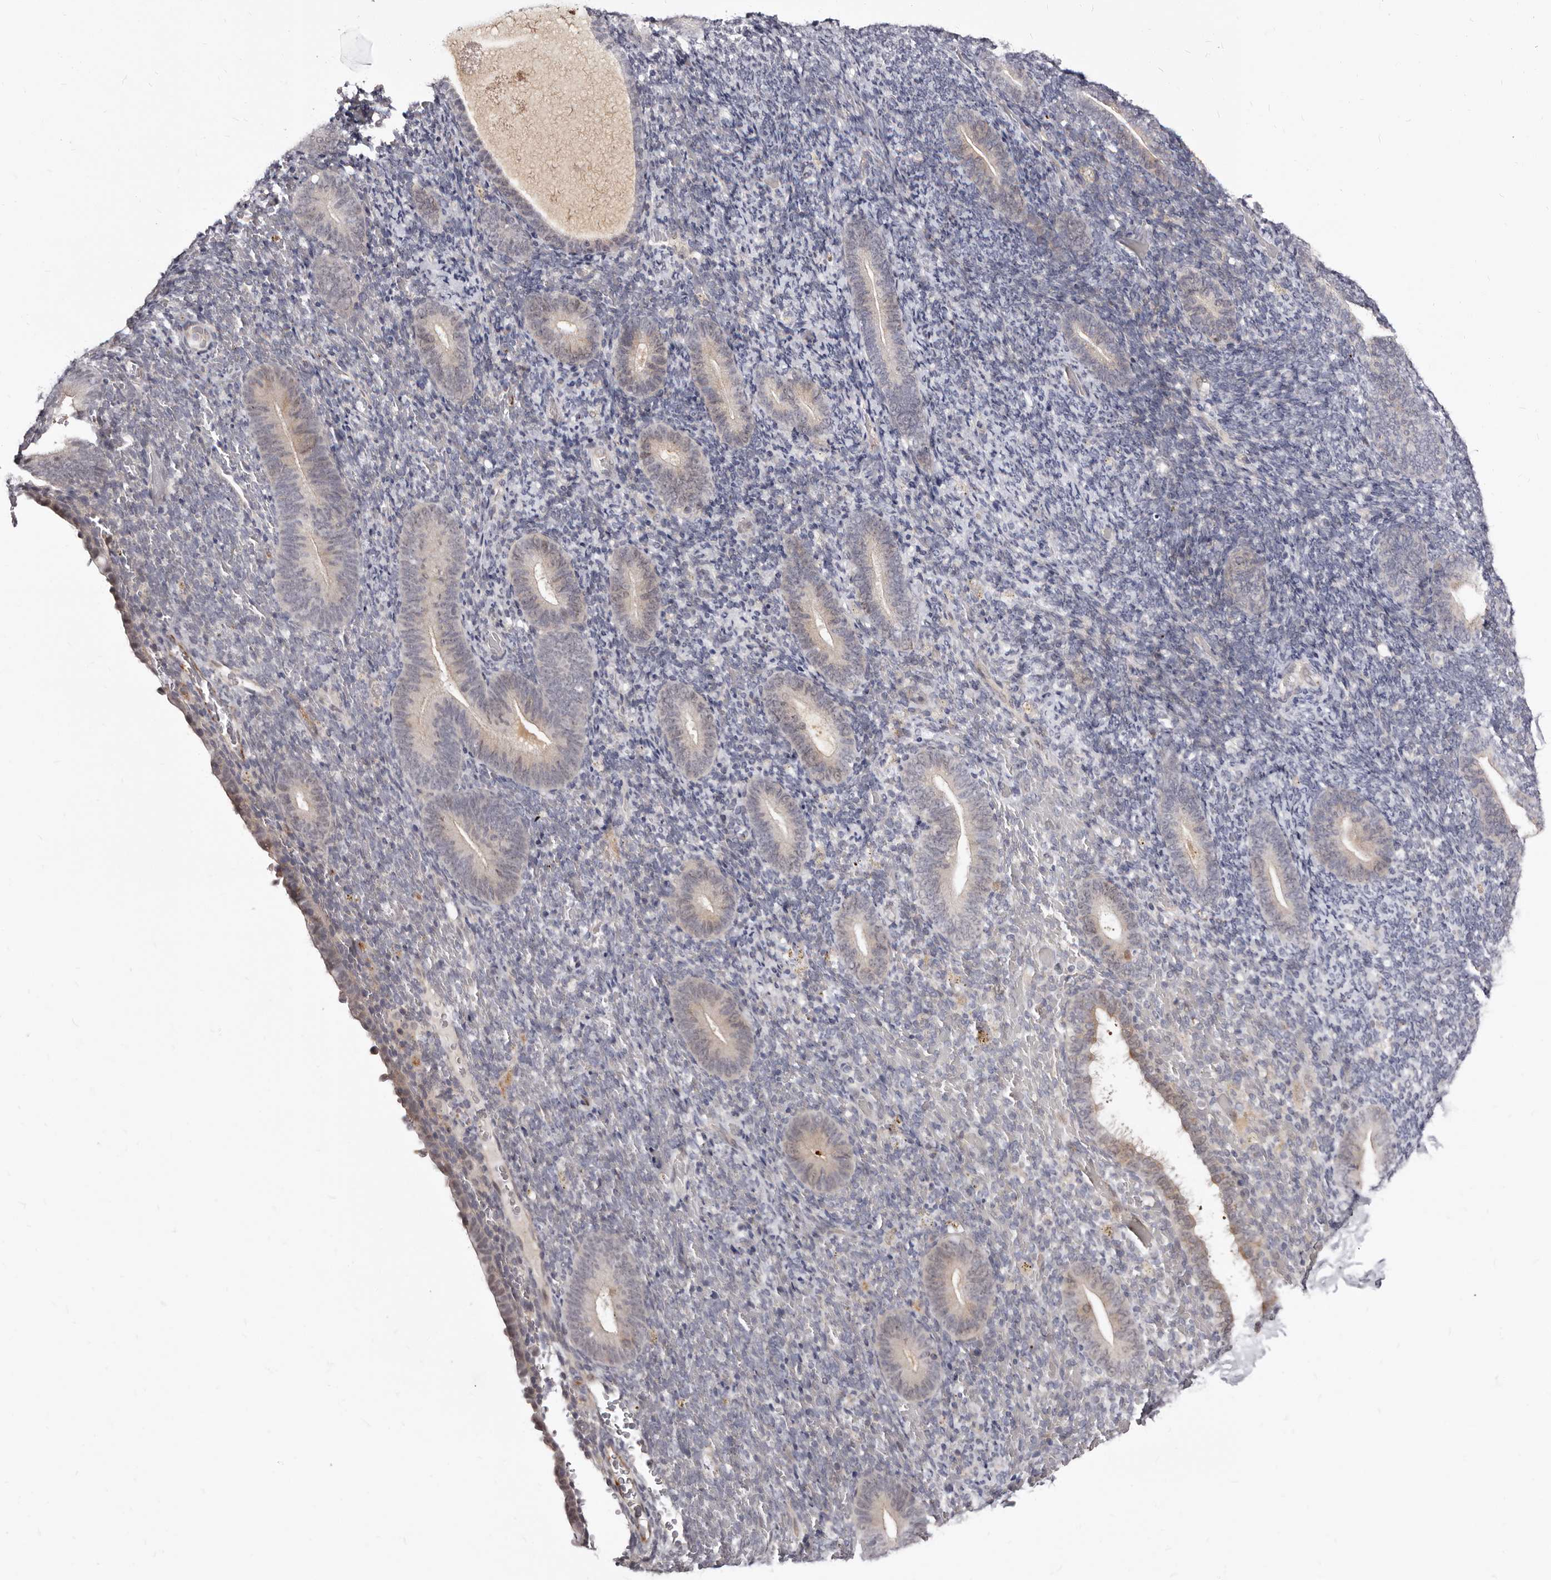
{"staining": {"intensity": "negative", "quantity": "none", "location": "none"}, "tissue": "endometrium", "cell_type": "Cells in endometrial stroma", "image_type": "normal", "snomed": [{"axis": "morphology", "description": "Normal tissue, NOS"}, {"axis": "topography", "description": "Endometrium"}], "caption": "This is an immunohistochemistry photomicrograph of benign endometrium. There is no positivity in cells in endometrial stroma.", "gene": "PHF20L1", "patient": {"sex": "female", "age": 51}}